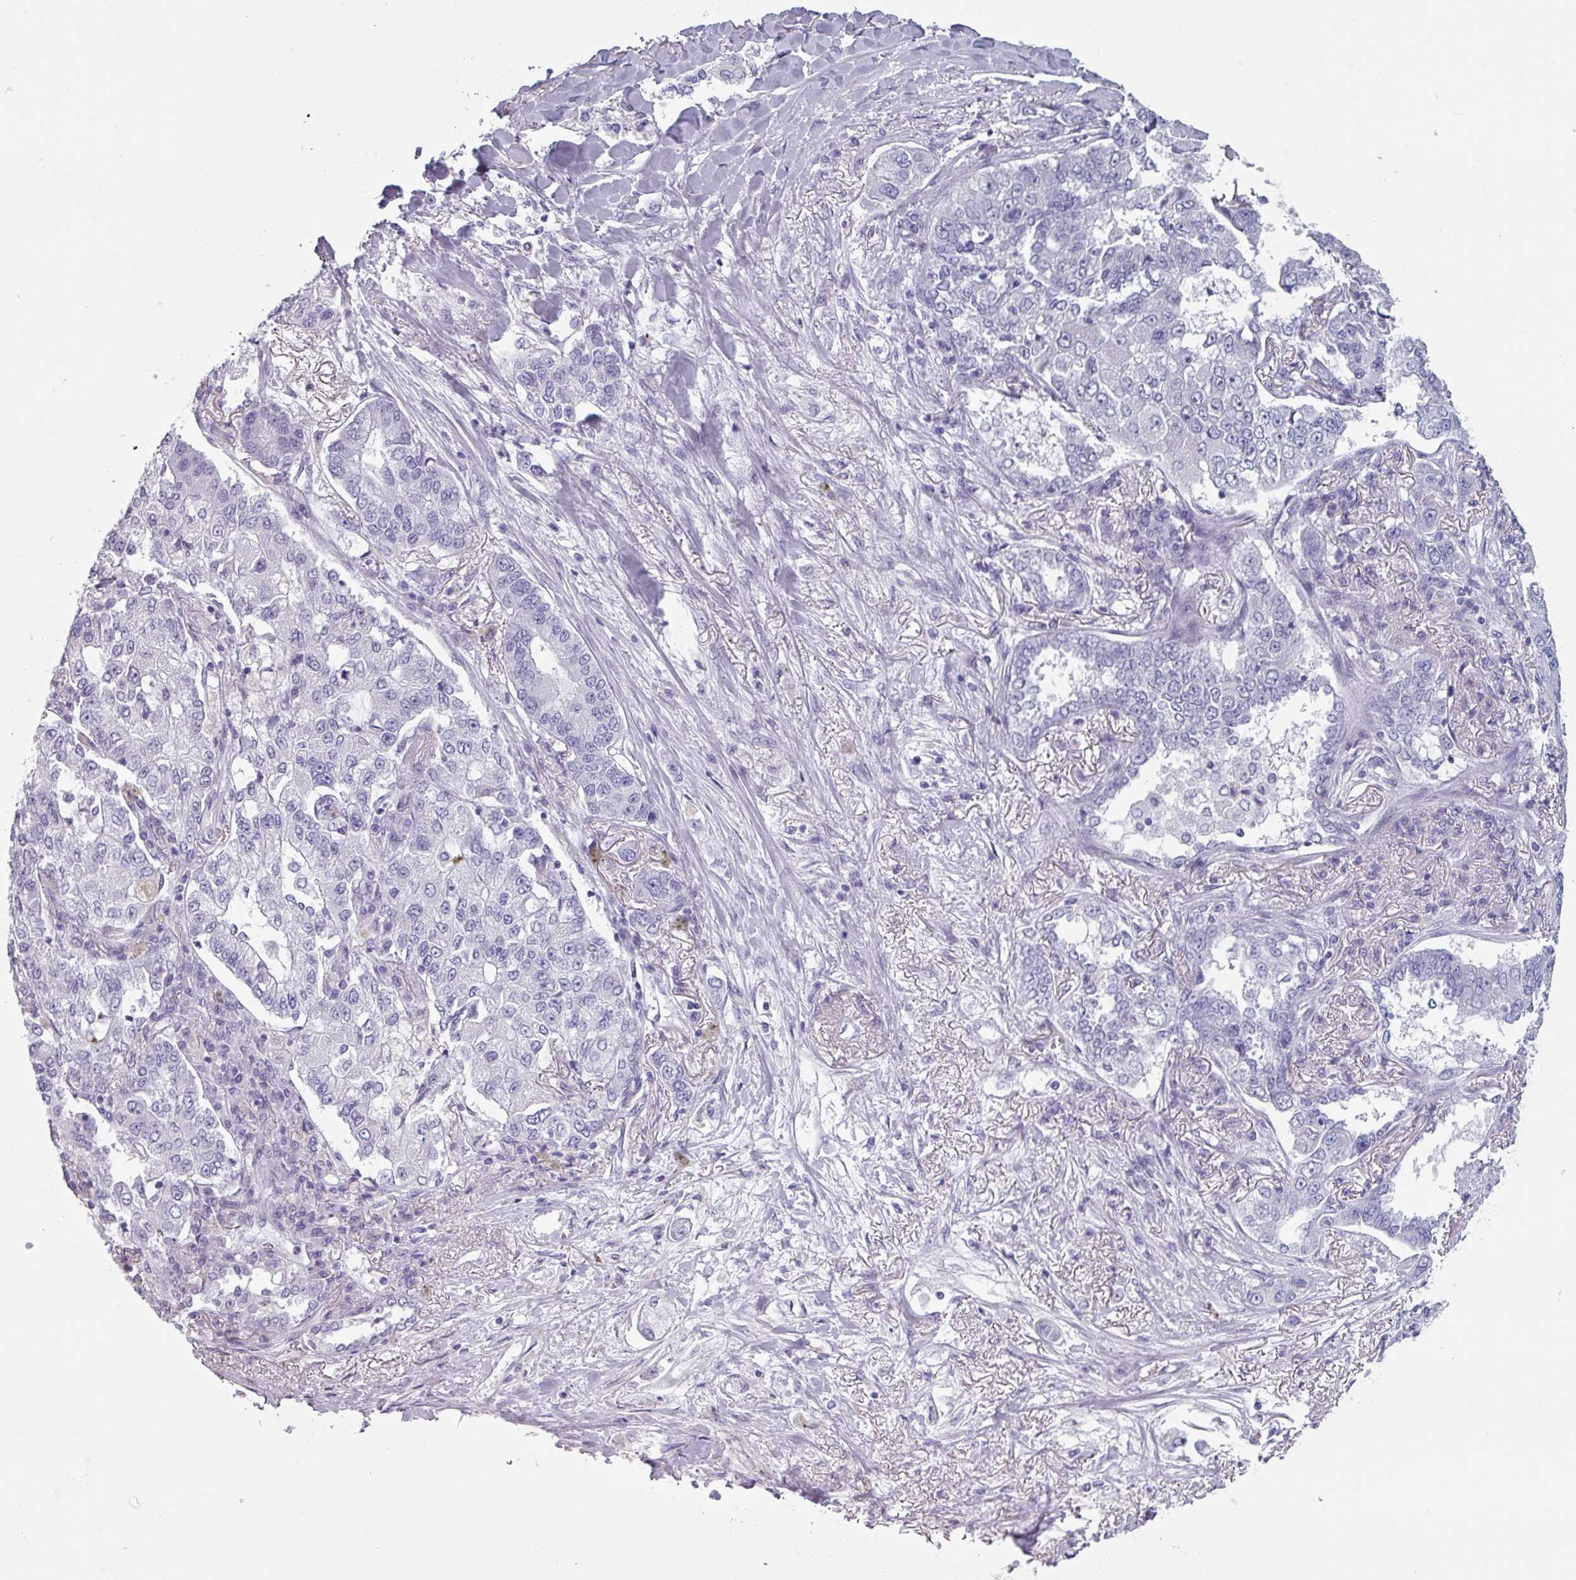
{"staining": {"intensity": "negative", "quantity": "none", "location": "none"}, "tissue": "lung cancer", "cell_type": "Tumor cells", "image_type": "cancer", "snomed": [{"axis": "morphology", "description": "Adenocarcinoma, NOS"}, {"axis": "topography", "description": "Lung"}], "caption": "A high-resolution micrograph shows IHC staining of lung cancer (adenocarcinoma), which exhibits no significant positivity in tumor cells.", "gene": "SLC35G2", "patient": {"sex": "male", "age": 49}}